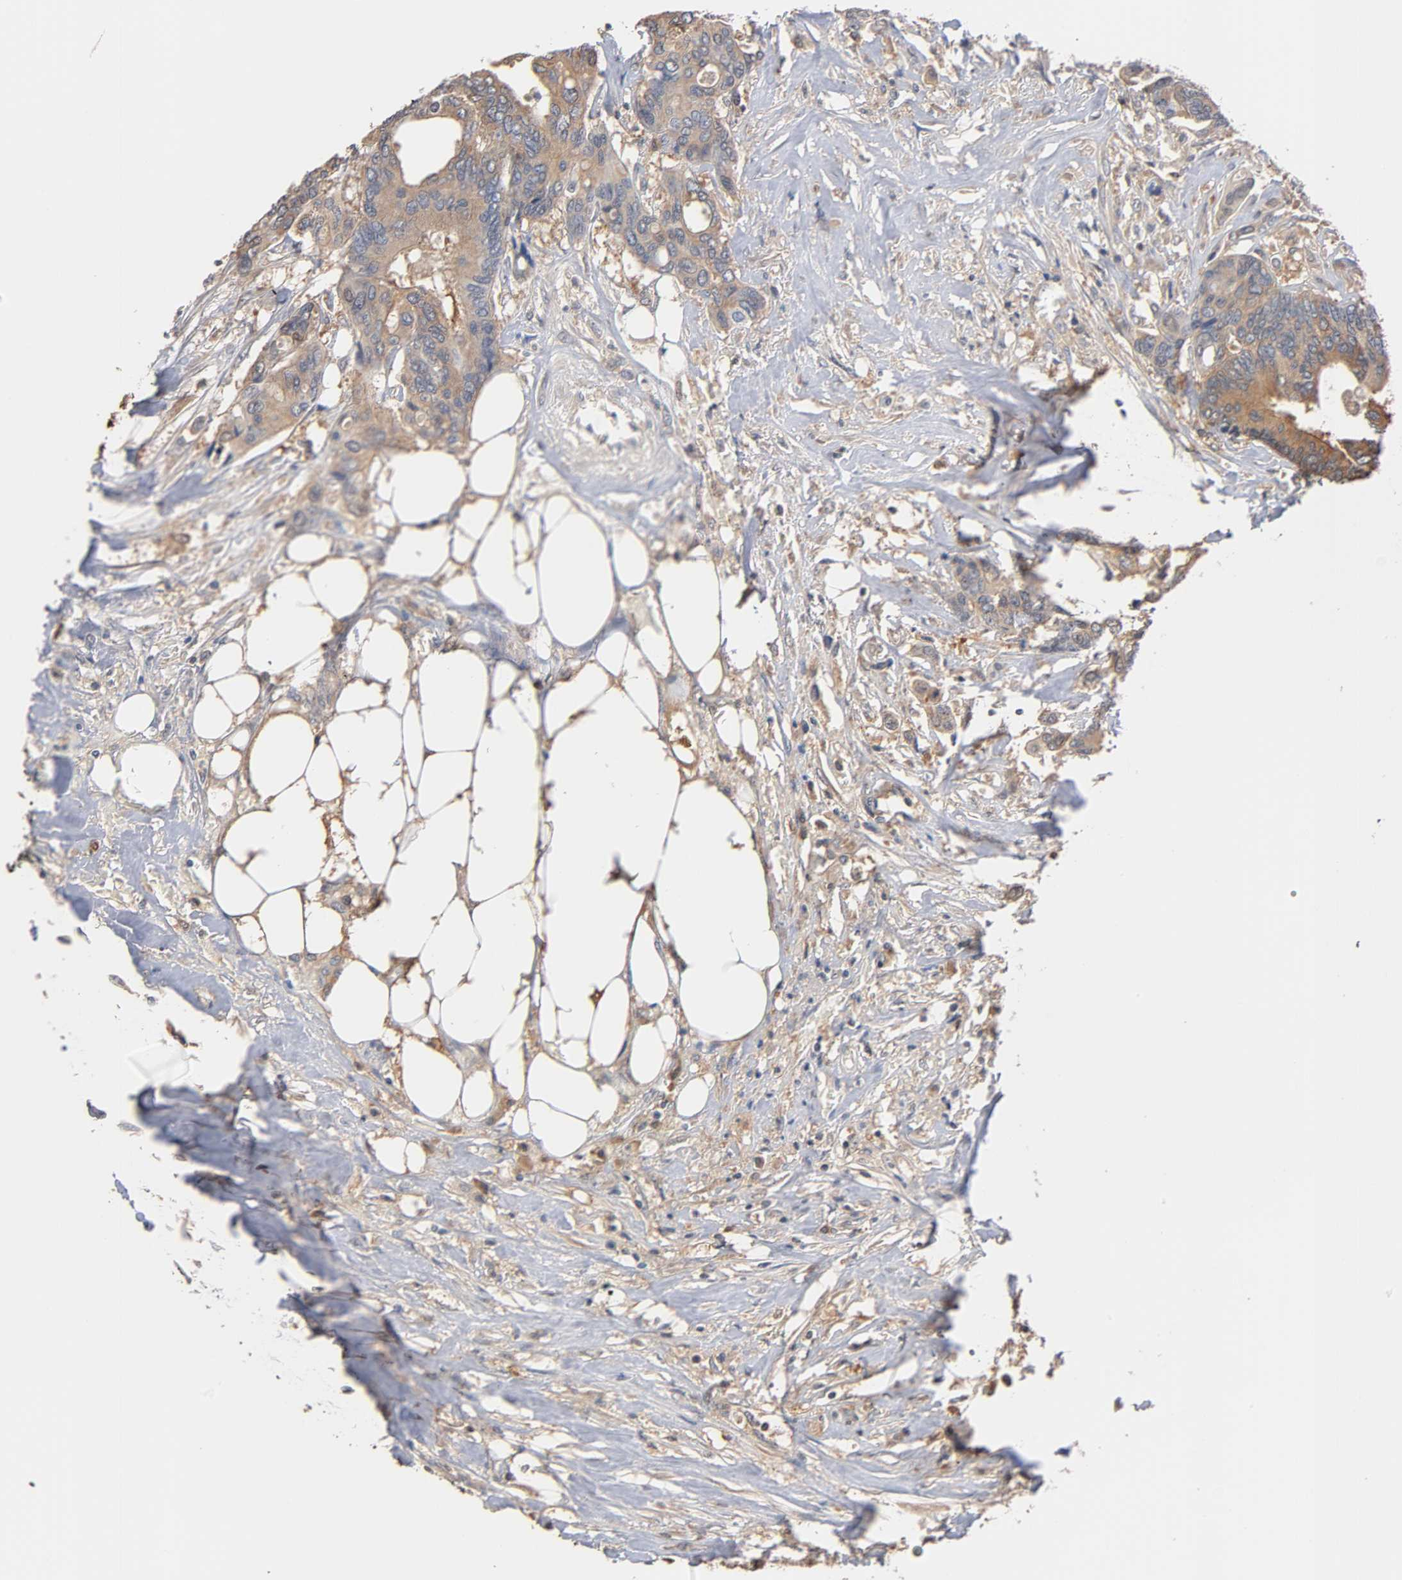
{"staining": {"intensity": "weak", "quantity": ">75%", "location": "cytoplasmic/membranous"}, "tissue": "colorectal cancer", "cell_type": "Tumor cells", "image_type": "cancer", "snomed": [{"axis": "morphology", "description": "Adenocarcinoma, NOS"}, {"axis": "topography", "description": "Rectum"}], "caption": "Colorectal cancer stained with immunohistochemistry (IHC) reveals weak cytoplasmic/membranous expression in approximately >75% of tumor cells.", "gene": "ALDOA", "patient": {"sex": "male", "age": 55}}